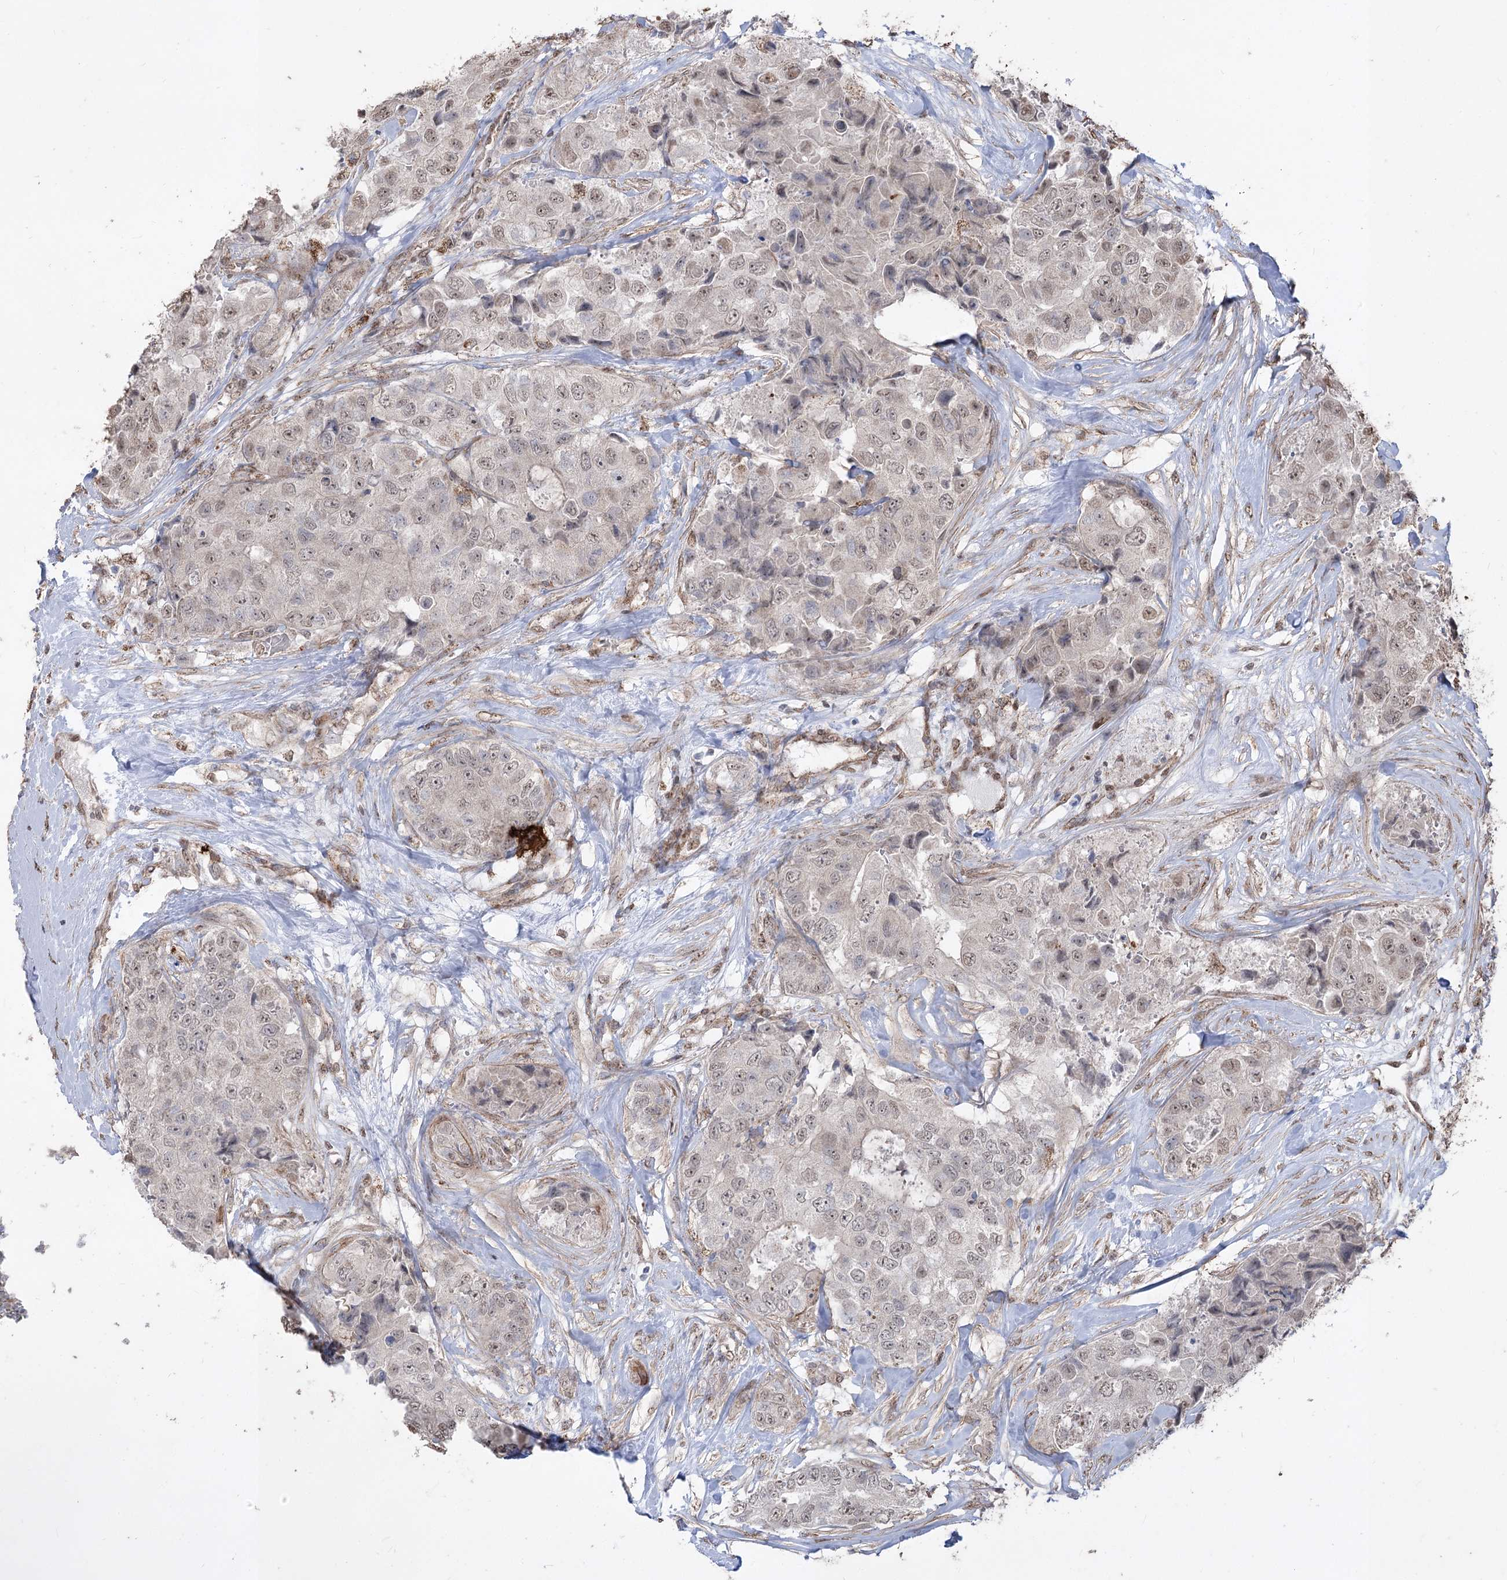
{"staining": {"intensity": "weak", "quantity": ">75%", "location": "nuclear"}, "tissue": "breast cancer", "cell_type": "Tumor cells", "image_type": "cancer", "snomed": [{"axis": "morphology", "description": "Duct carcinoma"}, {"axis": "topography", "description": "Breast"}], "caption": "The histopathology image demonstrates staining of breast invasive ductal carcinoma, revealing weak nuclear protein staining (brown color) within tumor cells. (IHC, brightfield microscopy, high magnification).", "gene": "ZSCAN23", "patient": {"sex": "female", "age": 62}}